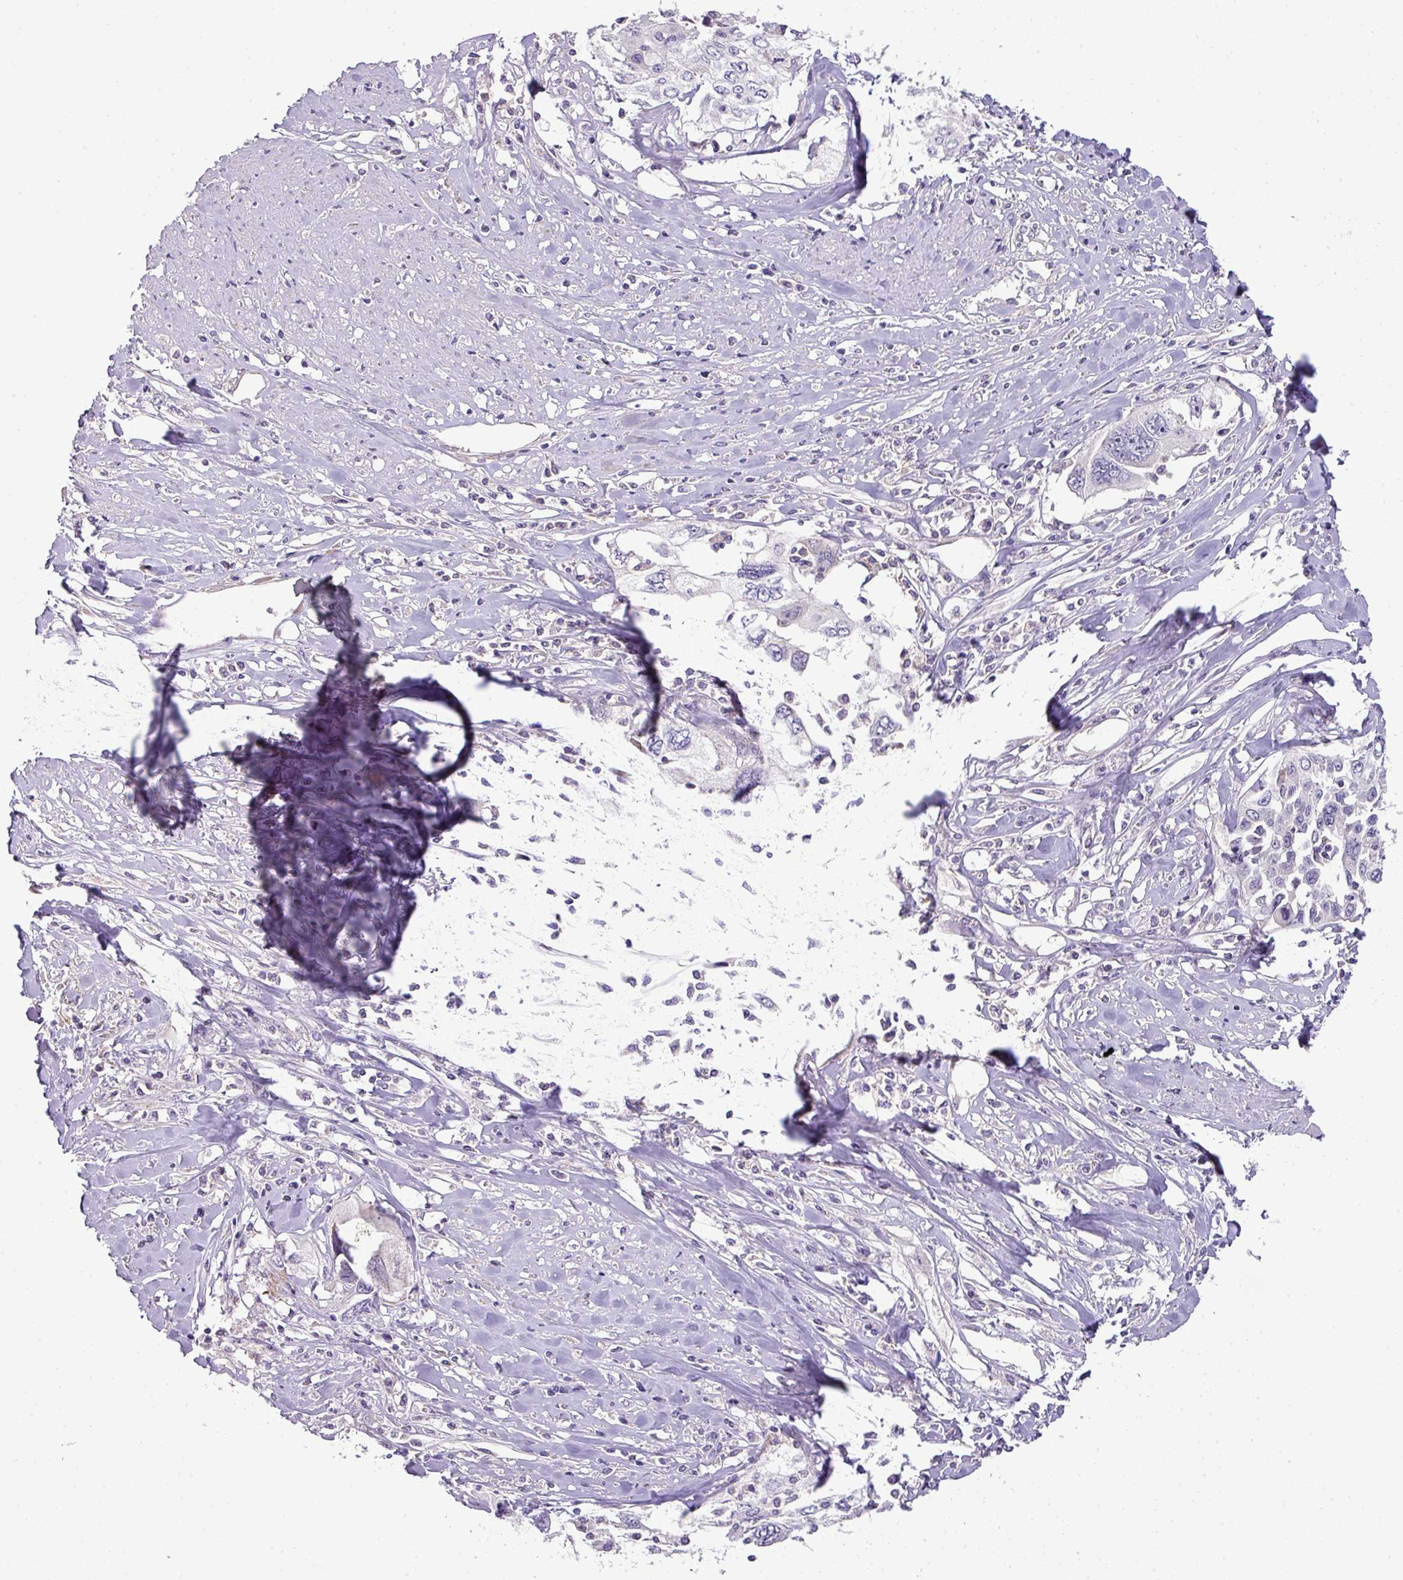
{"staining": {"intensity": "negative", "quantity": "none", "location": "none"}, "tissue": "cervical cancer", "cell_type": "Tumor cells", "image_type": "cancer", "snomed": [{"axis": "morphology", "description": "Squamous cell carcinoma, NOS"}, {"axis": "topography", "description": "Cervix"}], "caption": "Micrograph shows no significant protein expression in tumor cells of cervical squamous cell carcinoma. (DAB (3,3'-diaminobenzidine) immunohistochemistry with hematoxylin counter stain).", "gene": "PIK3R5", "patient": {"sex": "female", "age": 31}}